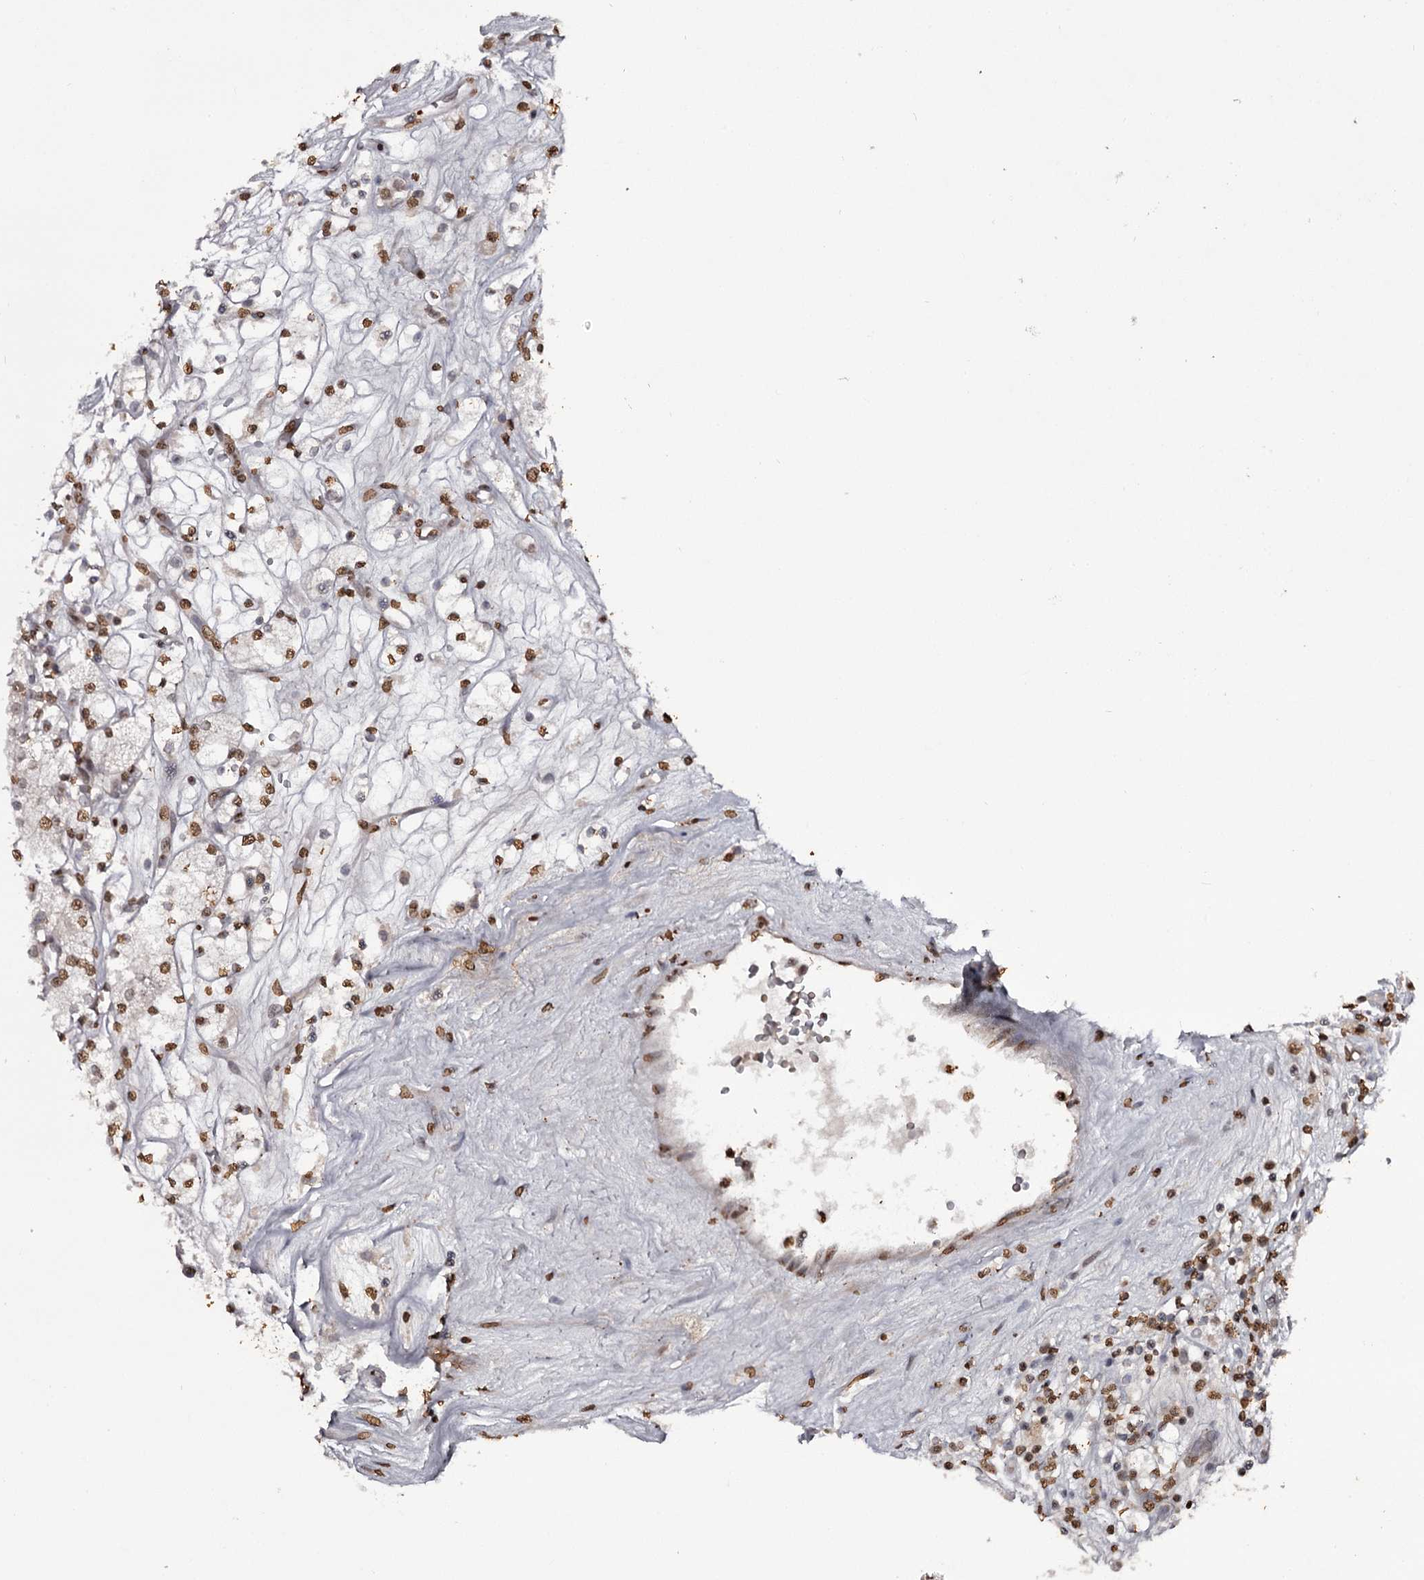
{"staining": {"intensity": "moderate", "quantity": "25%-75%", "location": "nuclear"}, "tissue": "renal cancer", "cell_type": "Tumor cells", "image_type": "cancer", "snomed": [{"axis": "morphology", "description": "Adenocarcinoma, NOS"}, {"axis": "topography", "description": "Kidney"}], "caption": "This image demonstrates renal cancer stained with immunohistochemistry (IHC) to label a protein in brown. The nuclear of tumor cells show moderate positivity for the protein. Nuclei are counter-stained blue.", "gene": "THYN1", "patient": {"sex": "male", "age": 77}}